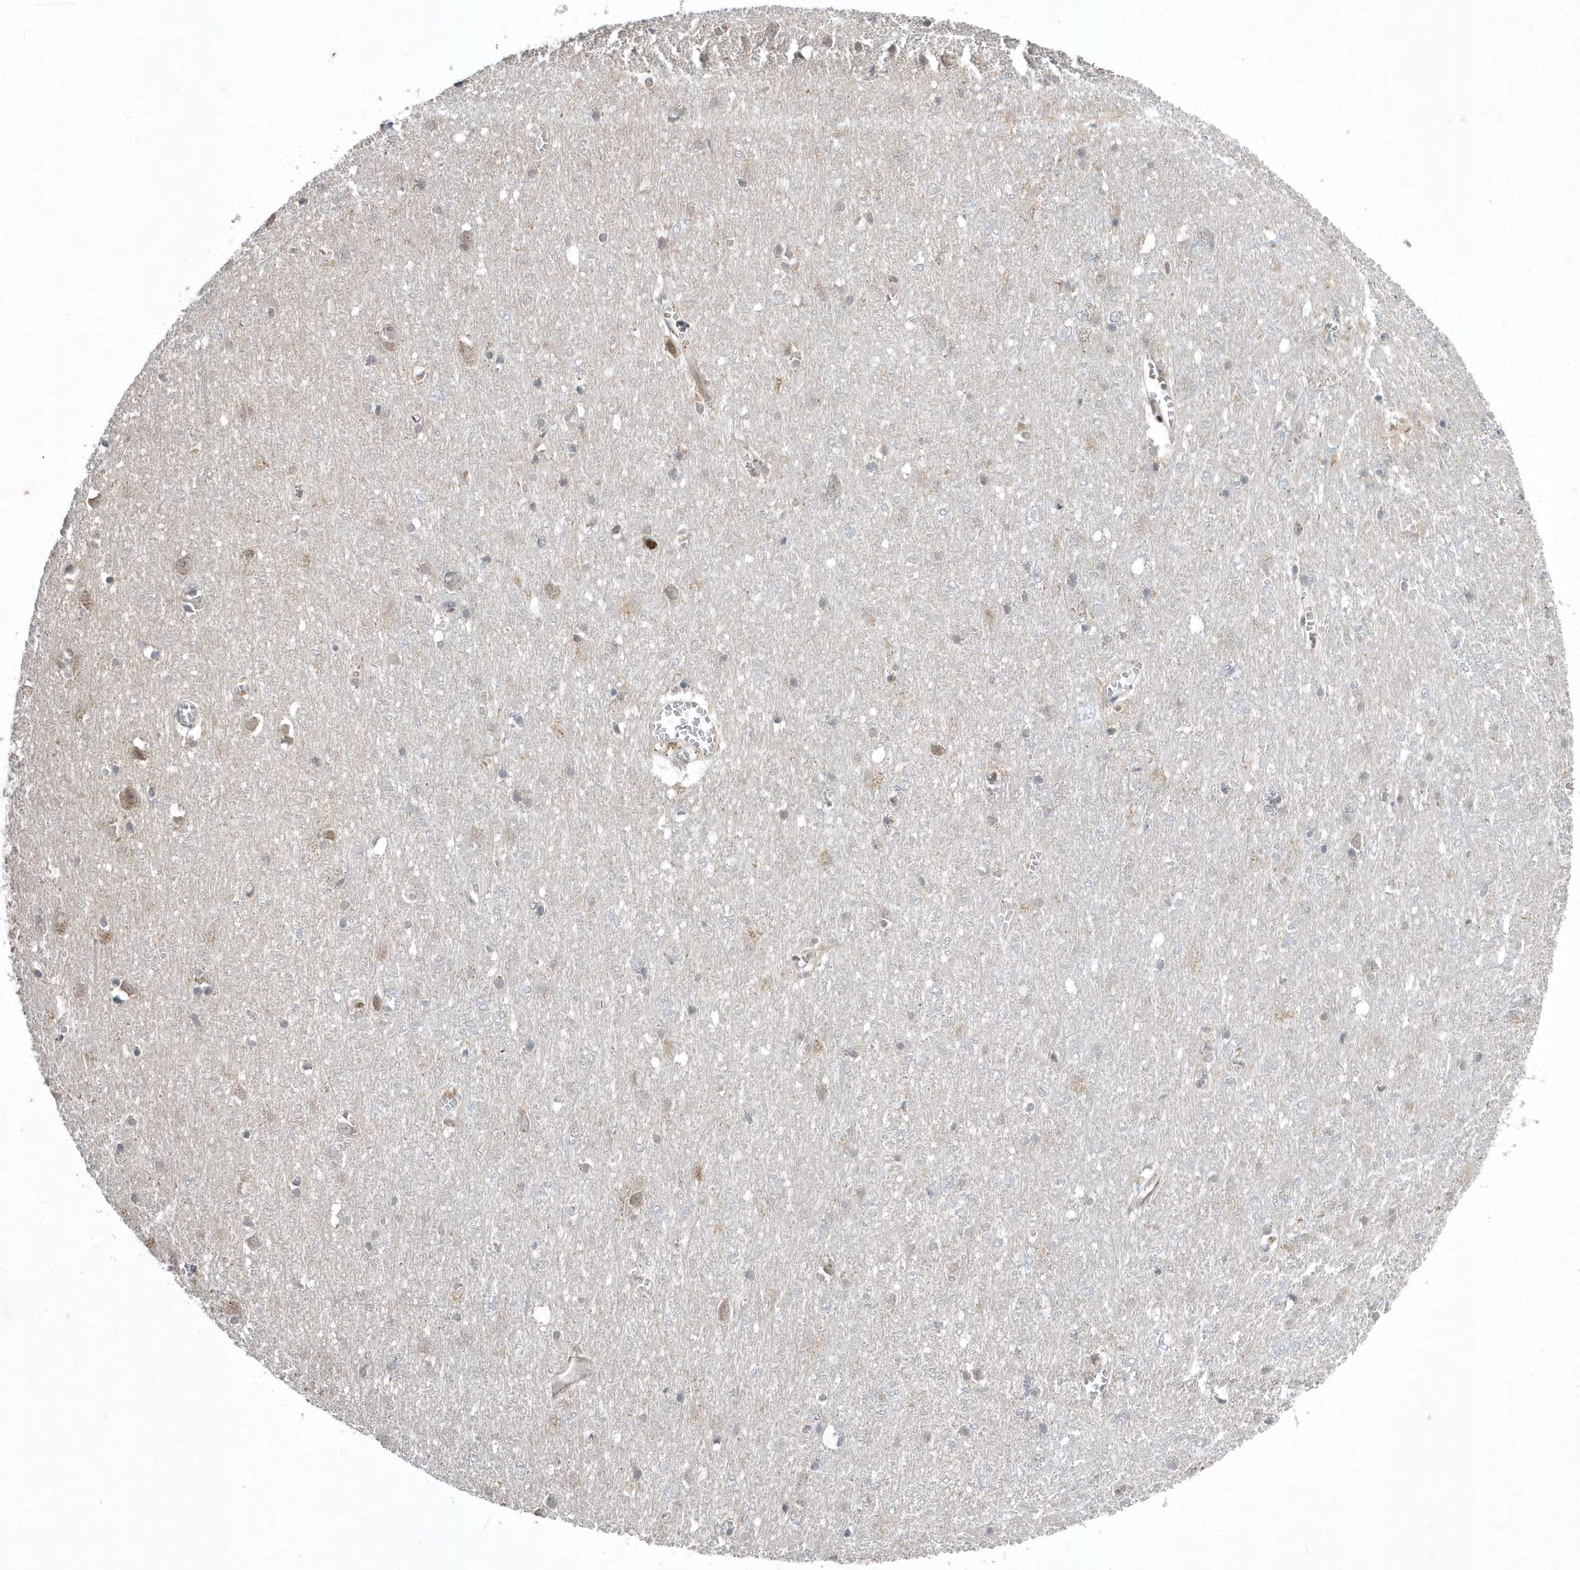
{"staining": {"intensity": "weak", "quantity": "25%-75%", "location": "cytoplasmic/membranous"}, "tissue": "cerebral cortex", "cell_type": "Endothelial cells", "image_type": "normal", "snomed": [{"axis": "morphology", "description": "Normal tissue, NOS"}, {"axis": "topography", "description": "Cerebral cortex"}], "caption": "IHC staining of benign cerebral cortex, which reveals low levels of weak cytoplasmic/membranous positivity in approximately 25%-75% of endothelial cells indicating weak cytoplasmic/membranous protein positivity. The staining was performed using DAB (brown) for protein detection and nuclei were counterstained in hematoxylin (blue).", "gene": "EIF2B1", "patient": {"sex": "female", "age": 64}}